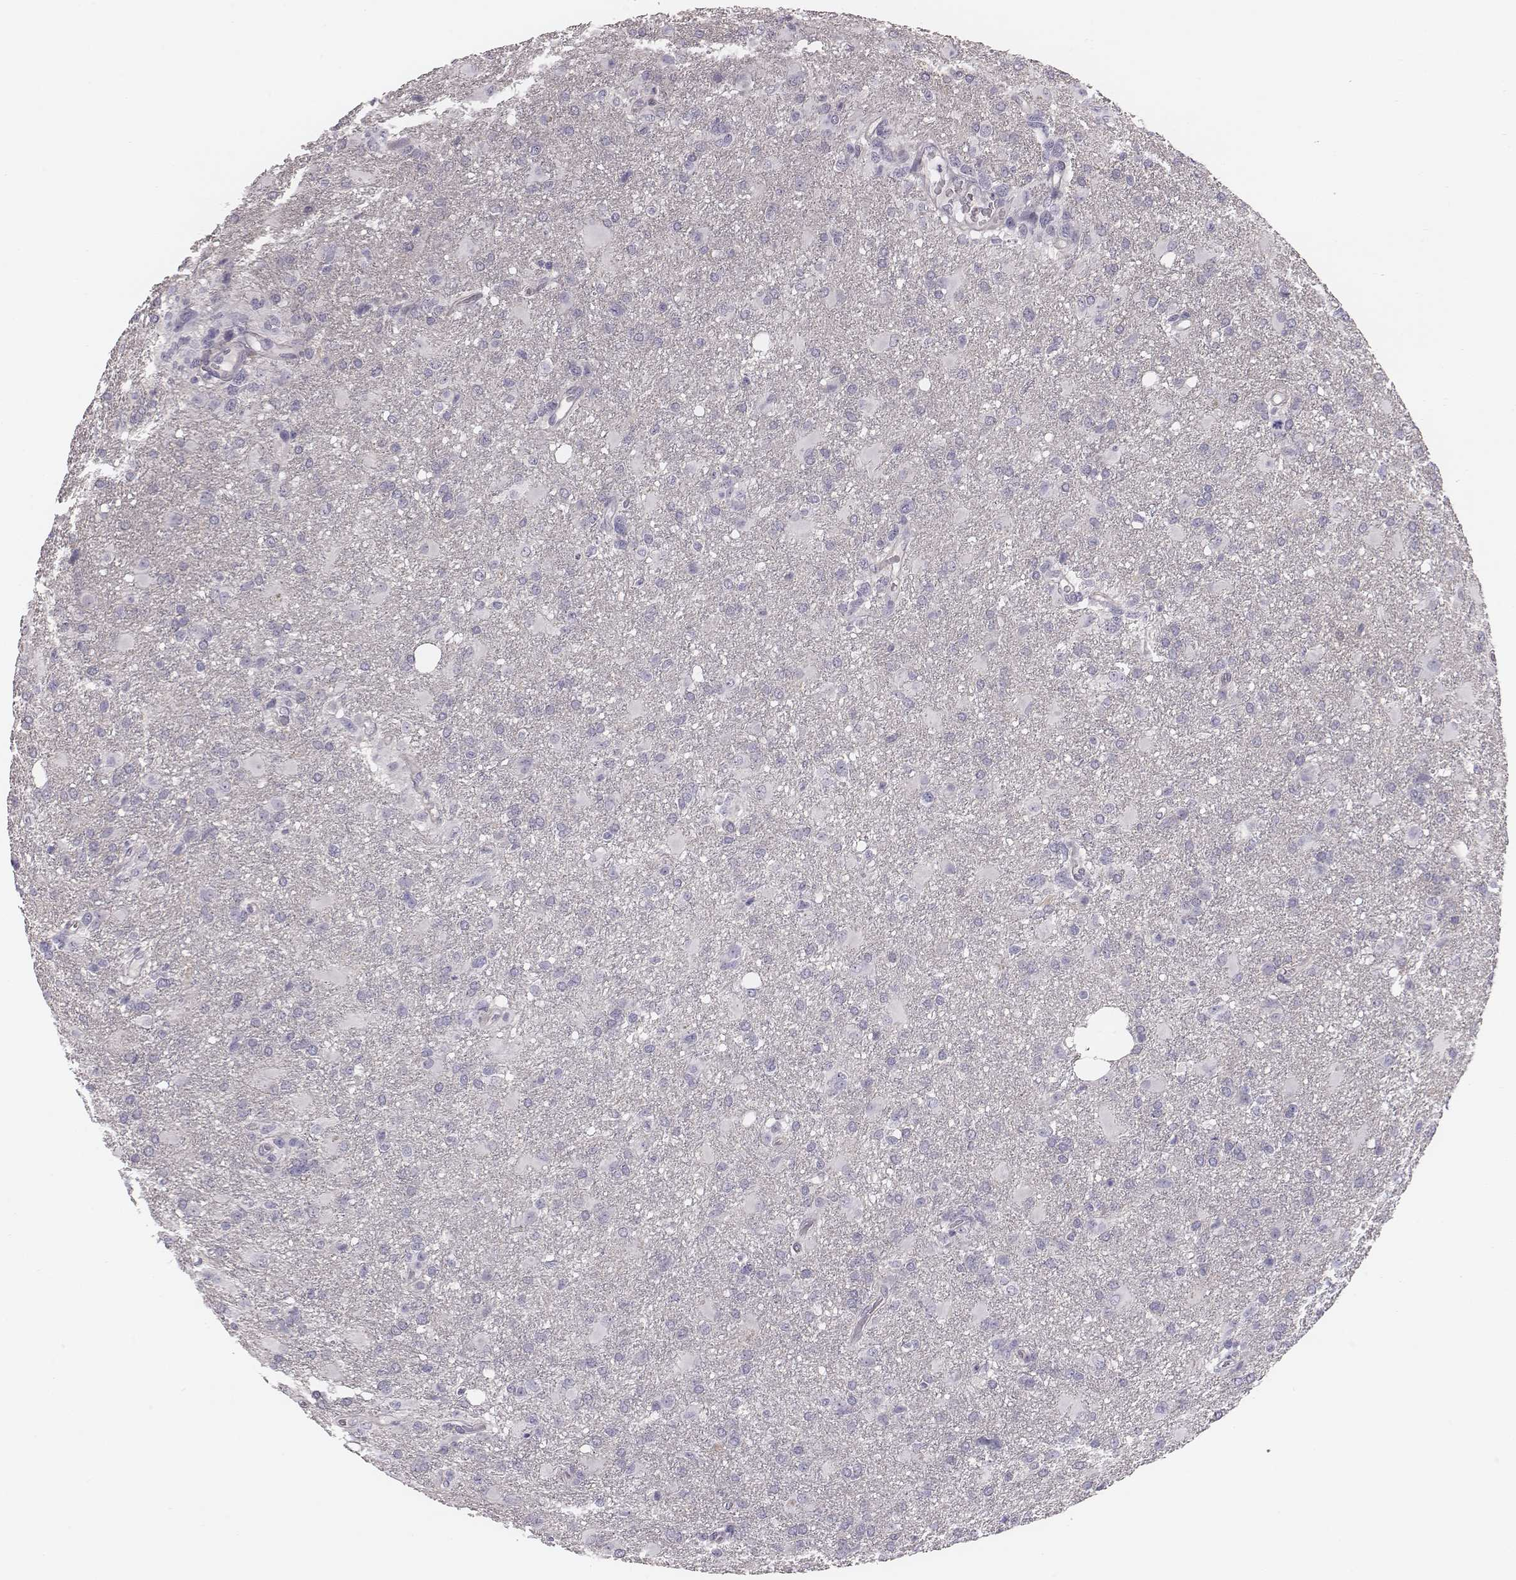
{"staining": {"intensity": "negative", "quantity": "none", "location": "none"}, "tissue": "glioma", "cell_type": "Tumor cells", "image_type": "cancer", "snomed": [{"axis": "morphology", "description": "Glioma, malignant, High grade"}, {"axis": "topography", "description": "Brain"}], "caption": "Tumor cells show no significant protein staining in malignant glioma (high-grade).", "gene": "CACNG4", "patient": {"sex": "male", "age": 68}}